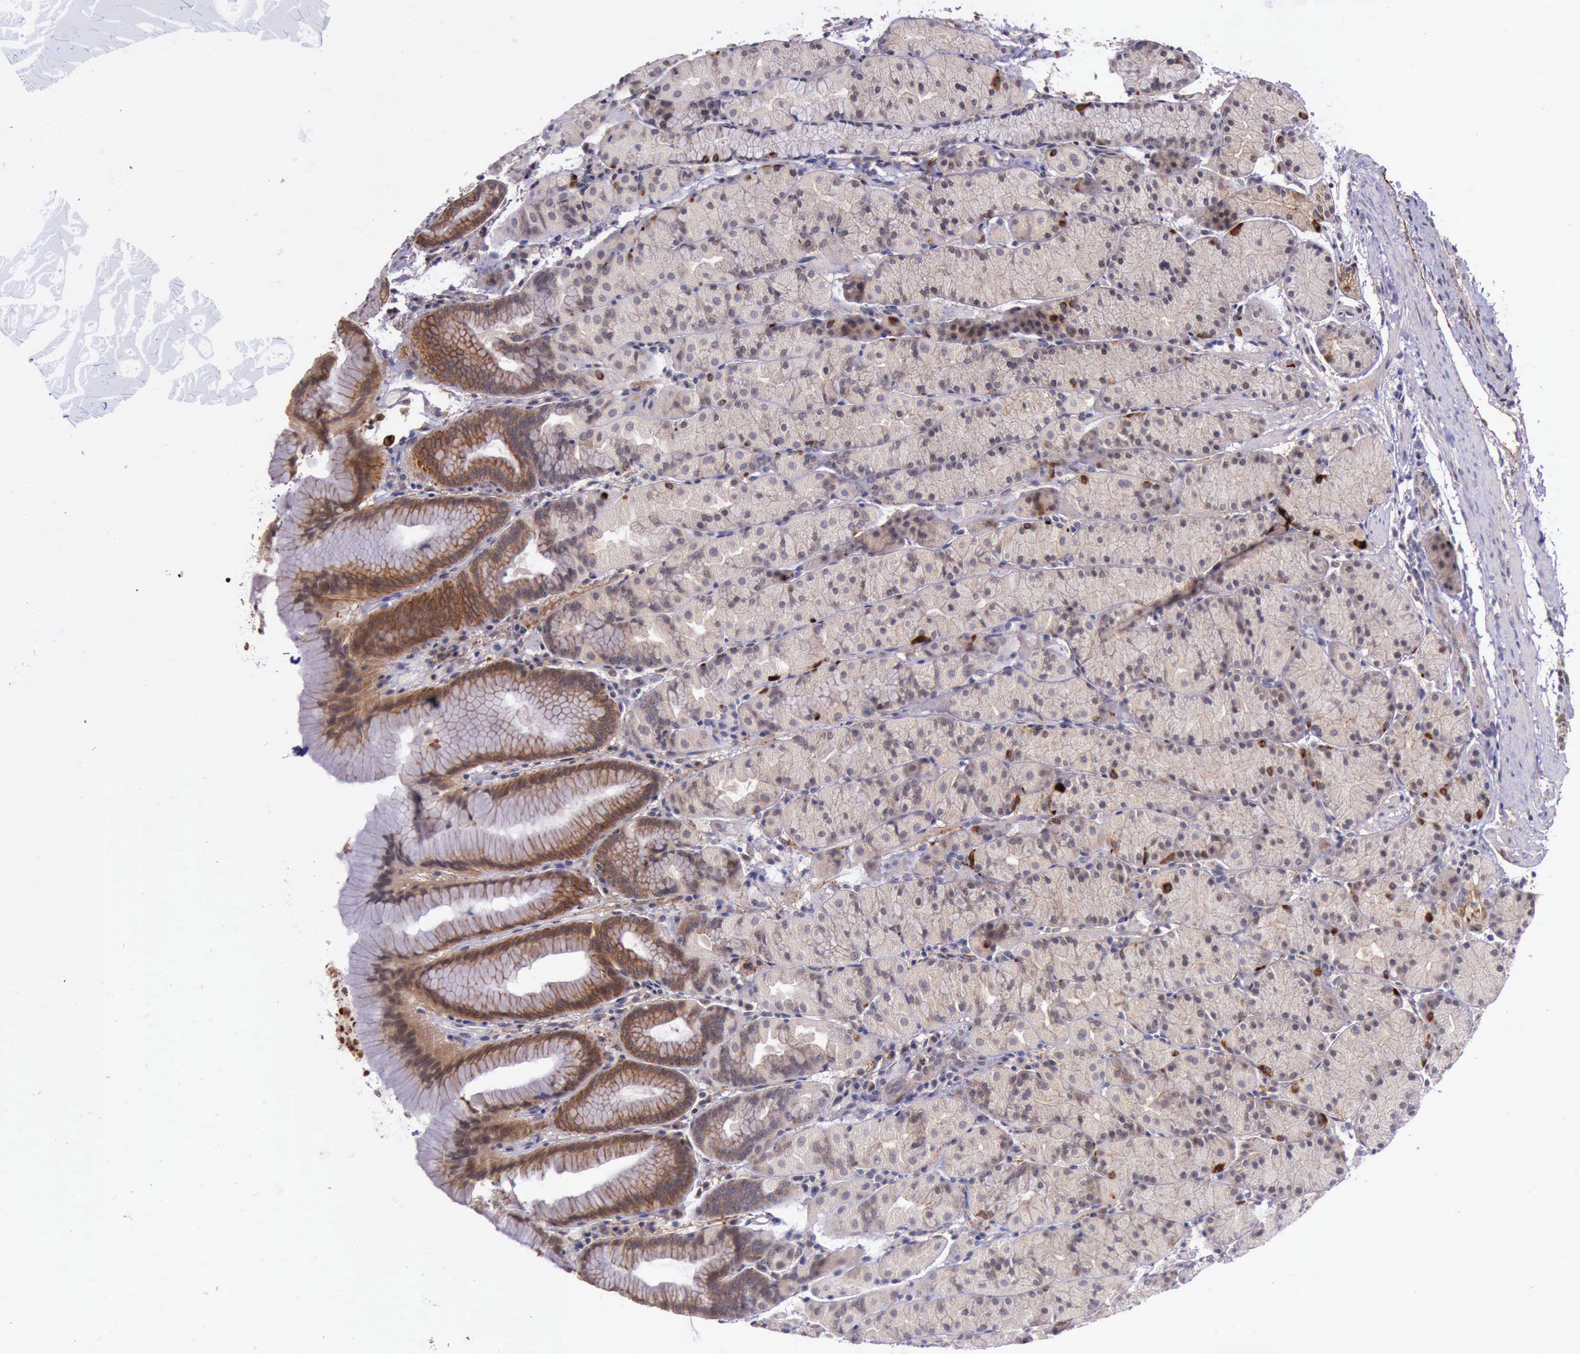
{"staining": {"intensity": "moderate", "quantity": "25%-75%", "location": "cytoplasmic/membranous"}, "tissue": "stomach", "cell_type": "Glandular cells", "image_type": "normal", "snomed": [{"axis": "morphology", "description": "Normal tissue, NOS"}, {"axis": "topography", "description": "Stomach, upper"}], "caption": "DAB (3,3'-diaminobenzidine) immunohistochemical staining of benign stomach displays moderate cytoplasmic/membranous protein positivity in about 25%-75% of glandular cells. The staining was performed using DAB (3,3'-diaminobenzidine), with brown indicating positive protein expression. Nuclei are stained blue with hematoxylin.", "gene": "PRICKLE3", "patient": {"sex": "male", "age": 57}}